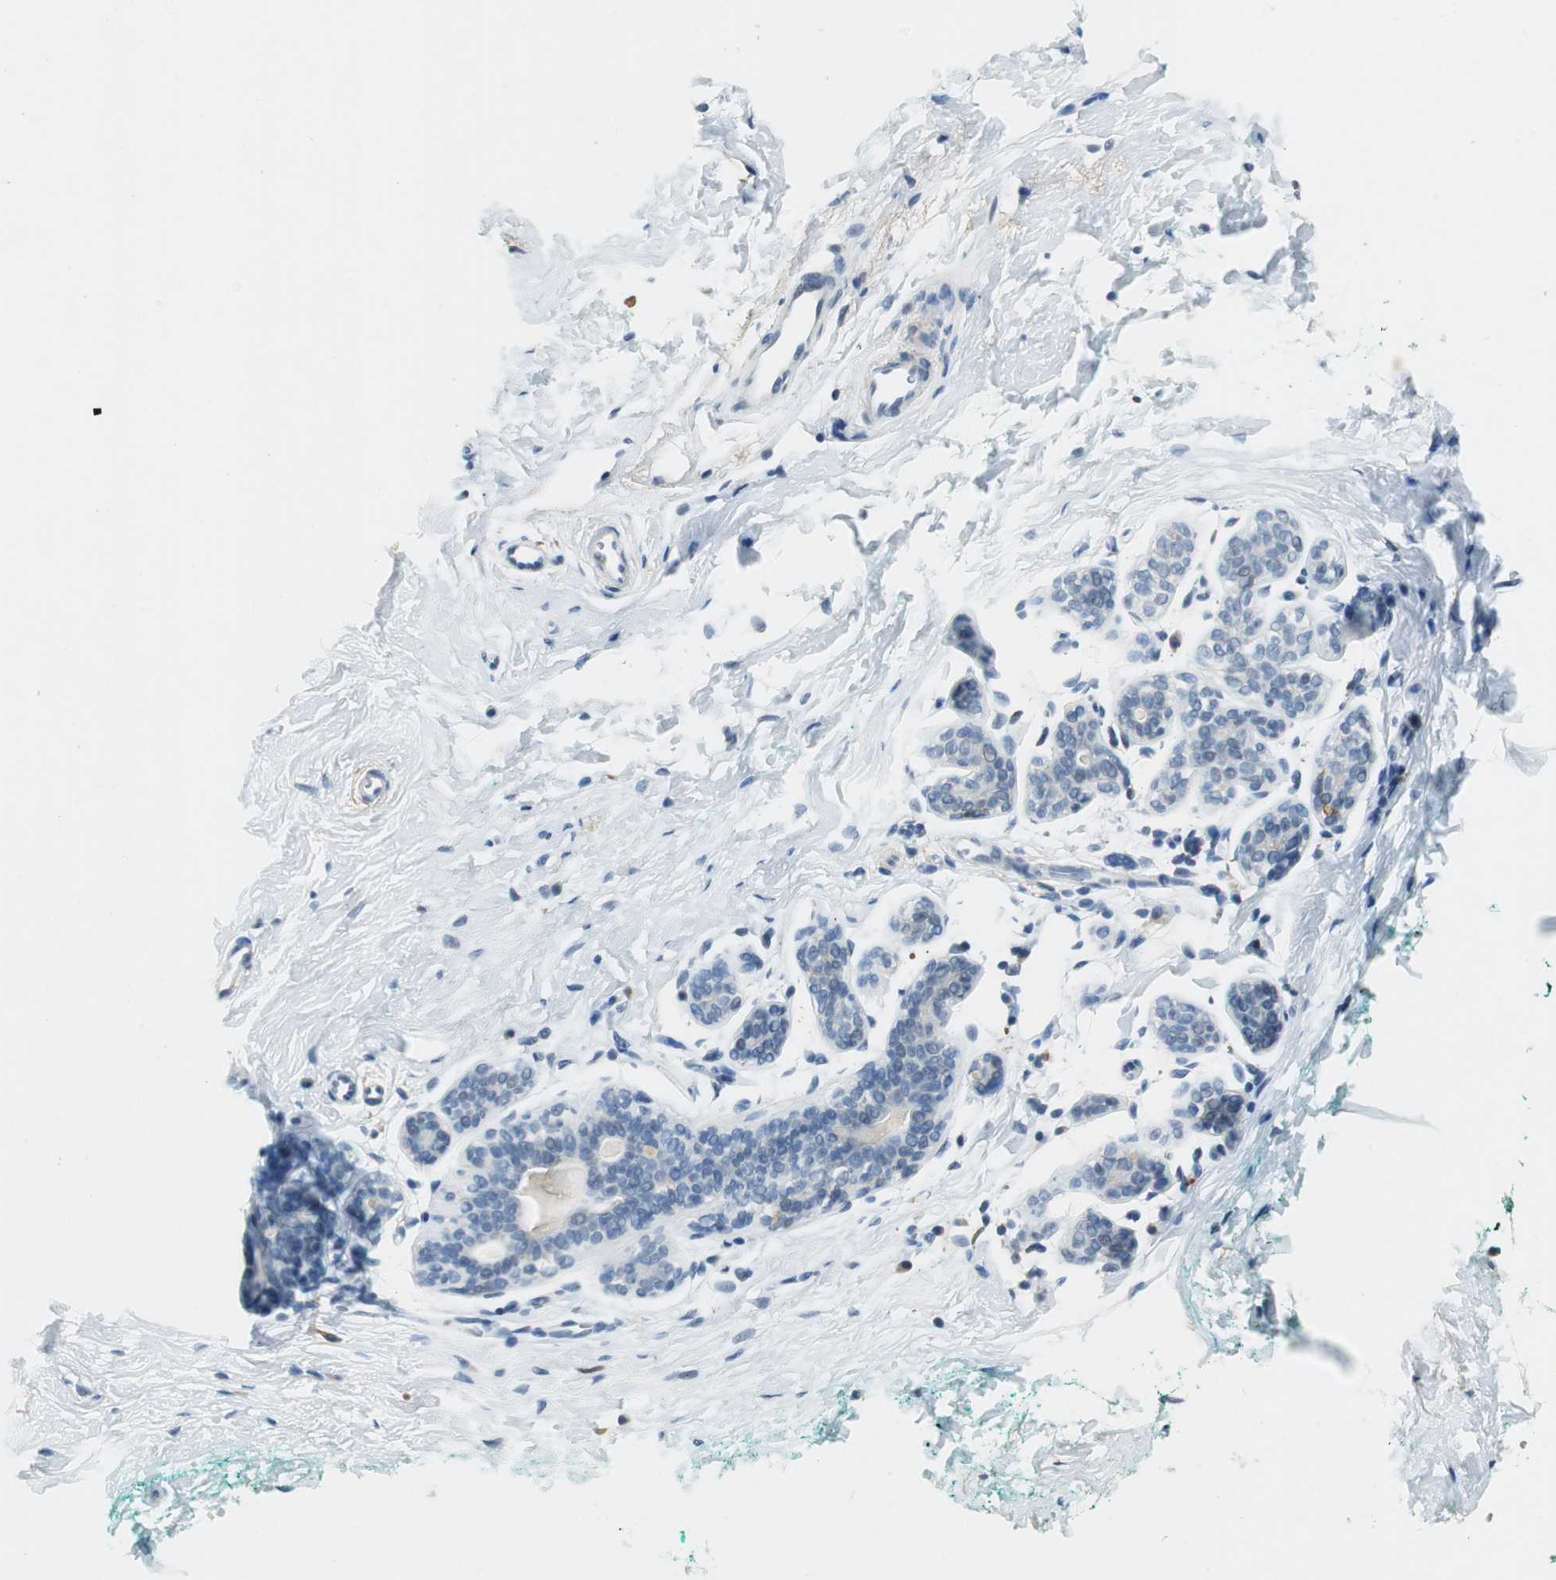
{"staining": {"intensity": "negative", "quantity": "none", "location": "none"}, "tissue": "breast", "cell_type": "Adipocytes", "image_type": "normal", "snomed": [{"axis": "morphology", "description": "Normal tissue, NOS"}, {"axis": "topography", "description": "Breast"}], "caption": "Immunohistochemistry (IHC) photomicrograph of unremarkable breast stained for a protein (brown), which demonstrates no staining in adipocytes.", "gene": "ME1", "patient": {"sex": "female", "age": 52}}